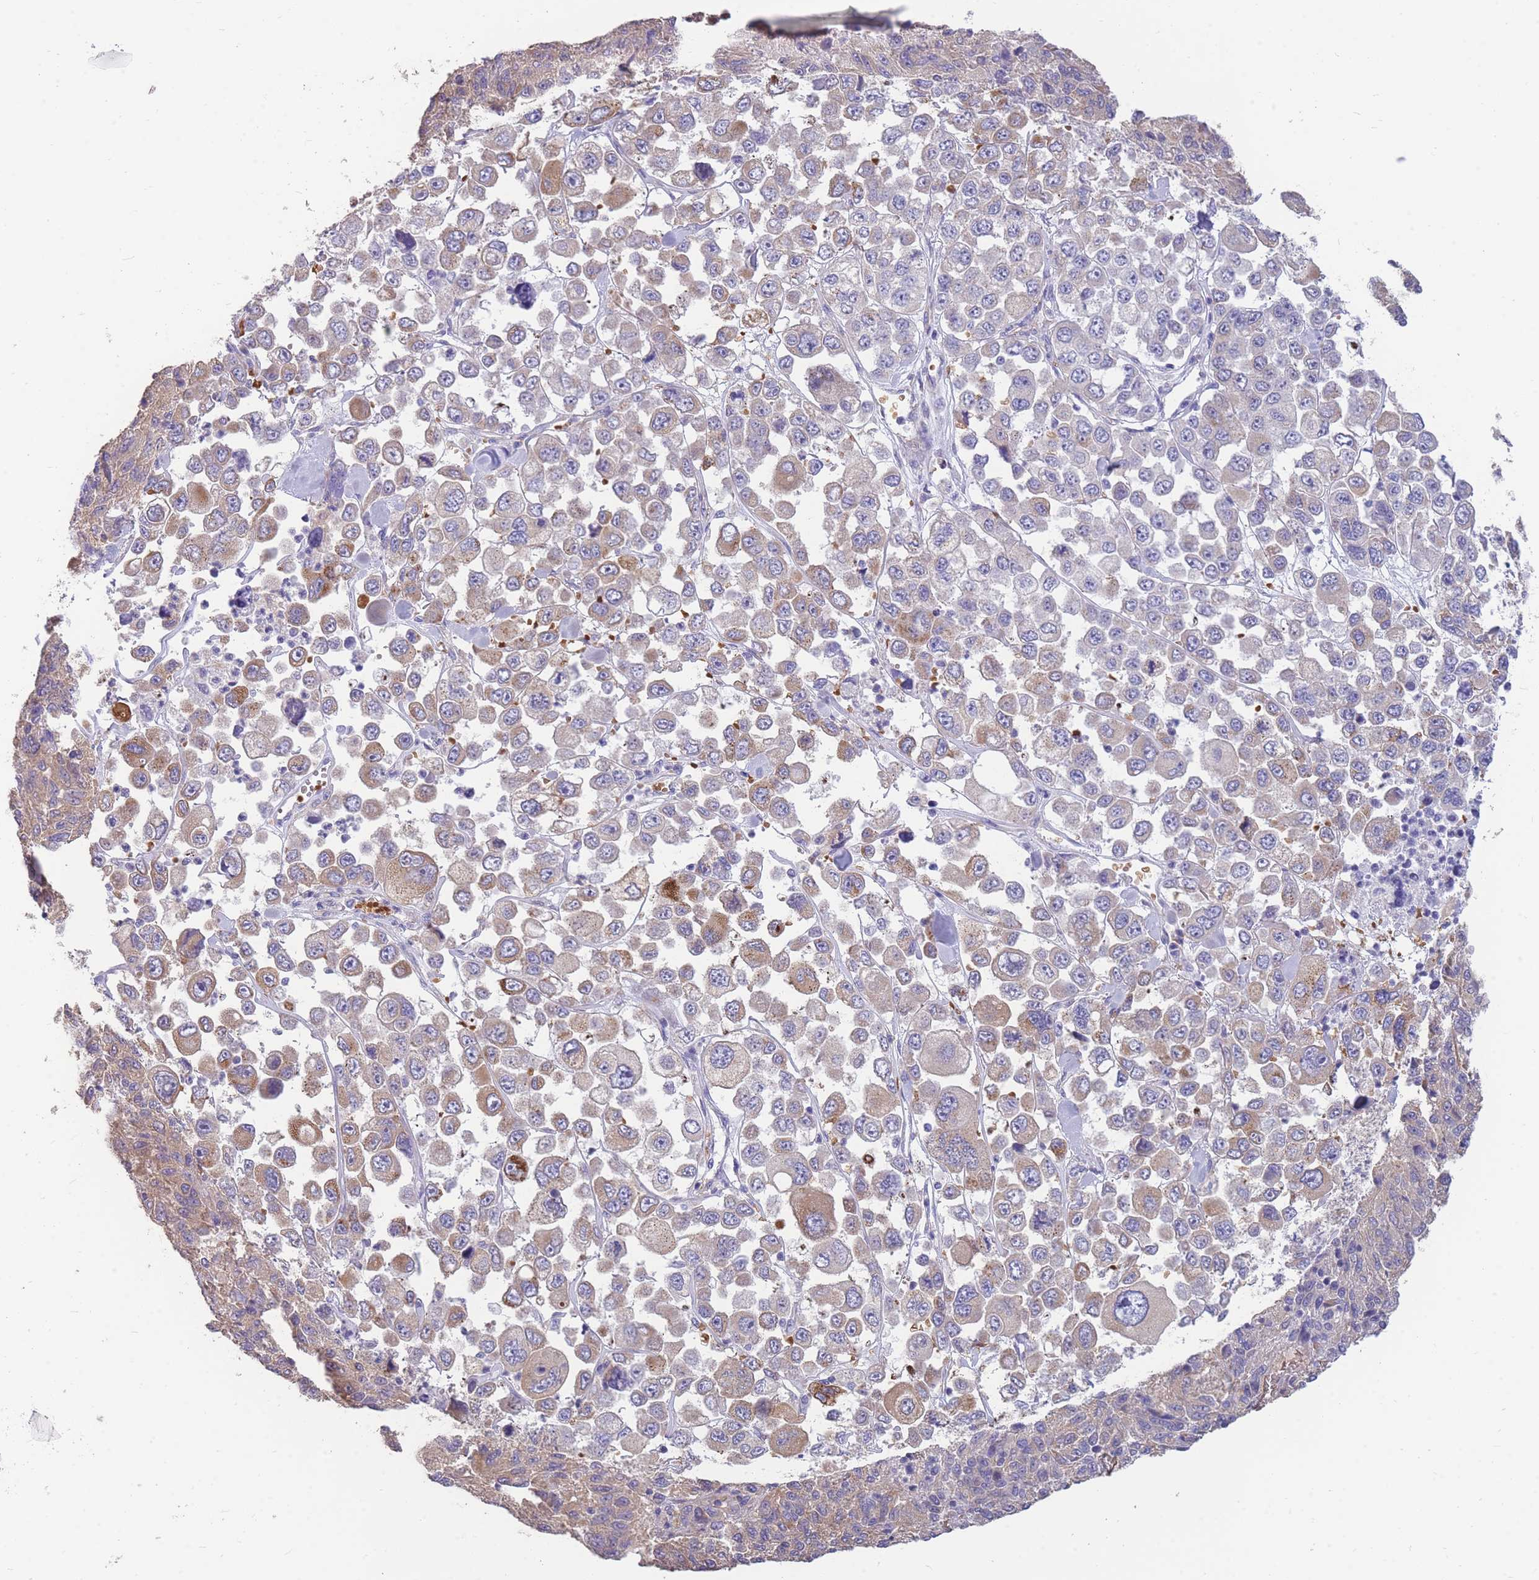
{"staining": {"intensity": "weak", "quantity": "25%-75%", "location": "cytoplasmic/membranous"}, "tissue": "melanoma", "cell_type": "Tumor cells", "image_type": "cancer", "snomed": [{"axis": "morphology", "description": "Malignant melanoma, Metastatic site"}, {"axis": "topography", "description": "Lymph node"}], "caption": "Weak cytoplasmic/membranous expression for a protein is present in about 25%-75% of tumor cells of malignant melanoma (metastatic site) using immunohistochemistry (IHC).", "gene": "ANKRD53", "patient": {"sex": "female", "age": 54}}